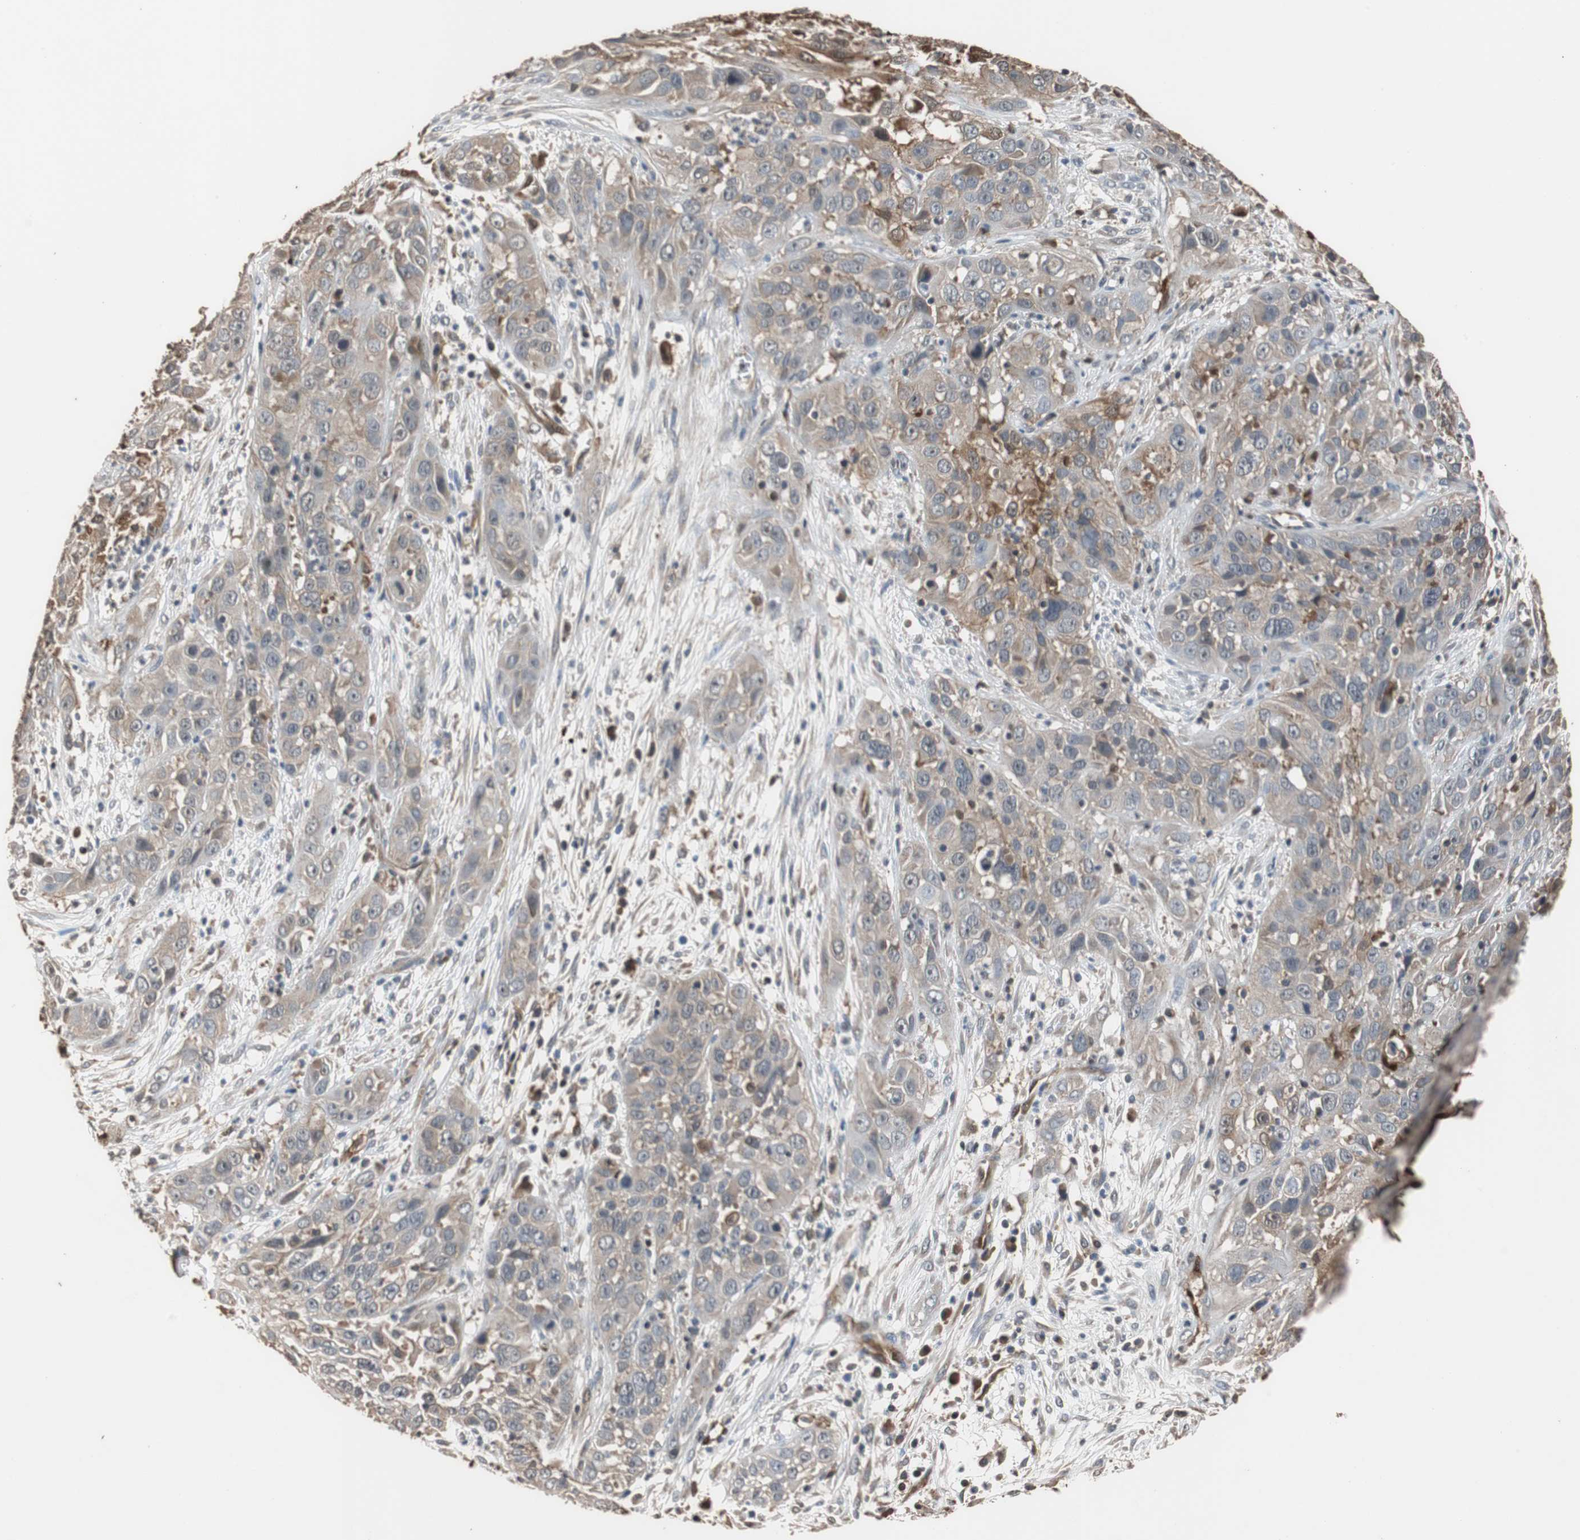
{"staining": {"intensity": "weak", "quantity": ">75%", "location": "cytoplasmic/membranous"}, "tissue": "cervical cancer", "cell_type": "Tumor cells", "image_type": "cancer", "snomed": [{"axis": "morphology", "description": "Squamous cell carcinoma, NOS"}, {"axis": "topography", "description": "Cervix"}], "caption": "Immunohistochemistry image of neoplastic tissue: squamous cell carcinoma (cervical) stained using IHC shows low levels of weak protein expression localized specifically in the cytoplasmic/membranous of tumor cells, appearing as a cytoplasmic/membranous brown color.", "gene": "NDRG1", "patient": {"sex": "female", "age": 32}}